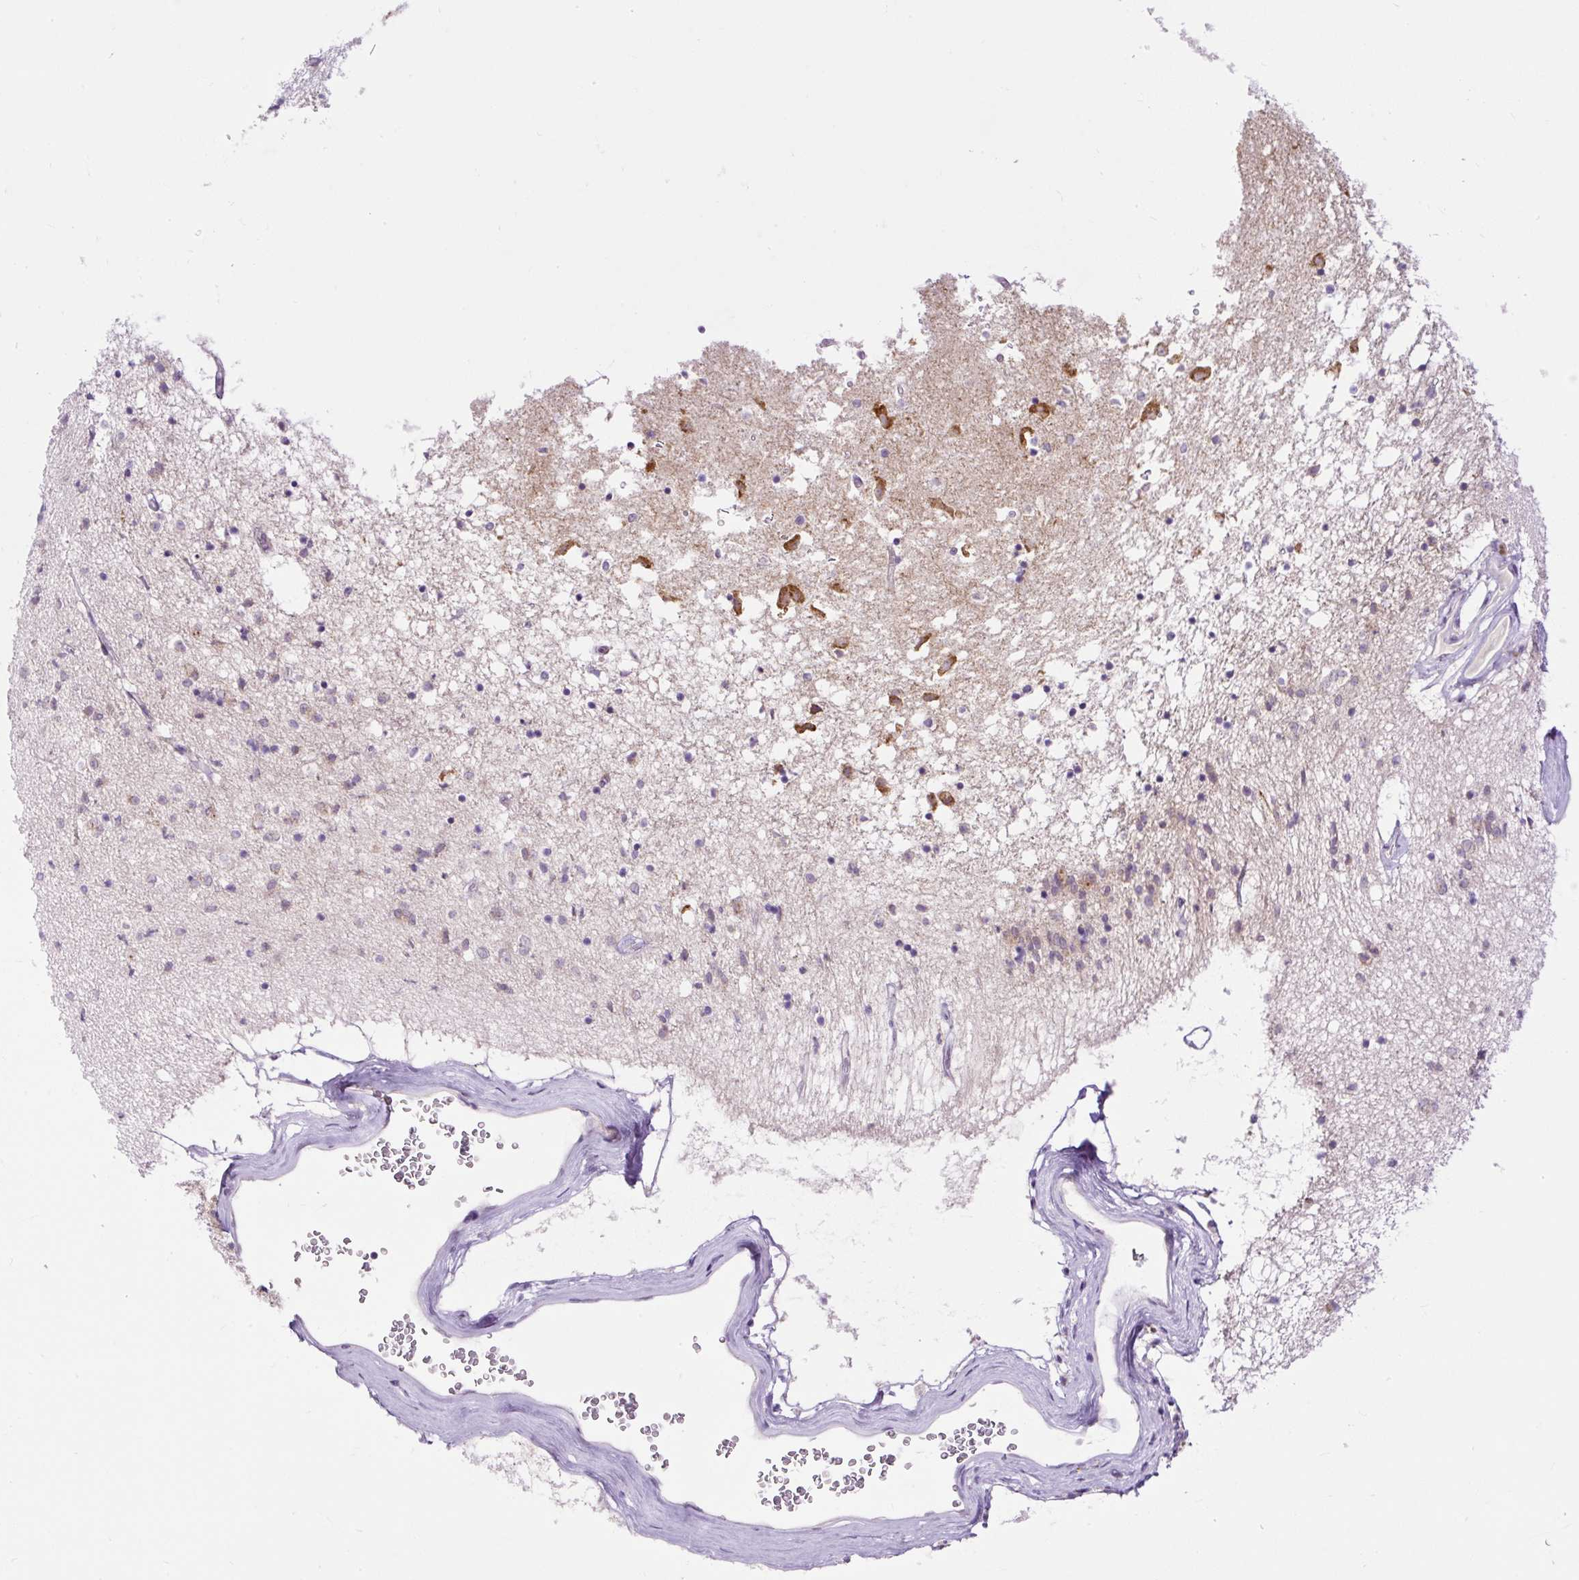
{"staining": {"intensity": "negative", "quantity": "none", "location": "none"}, "tissue": "caudate", "cell_type": "Glial cells", "image_type": "normal", "snomed": [{"axis": "morphology", "description": "Normal tissue, NOS"}, {"axis": "topography", "description": "Lateral ventricle wall"}], "caption": "IHC of benign human caudate reveals no positivity in glial cells. The staining was performed using DAB (3,3'-diaminobenzidine) to visualize the protein expression in brown, while the nuclei were stained in blue with hematoxylin (Magnification: 20x).", "gene": "FMC1", "patient": {"sex": "male", "age": 58}}